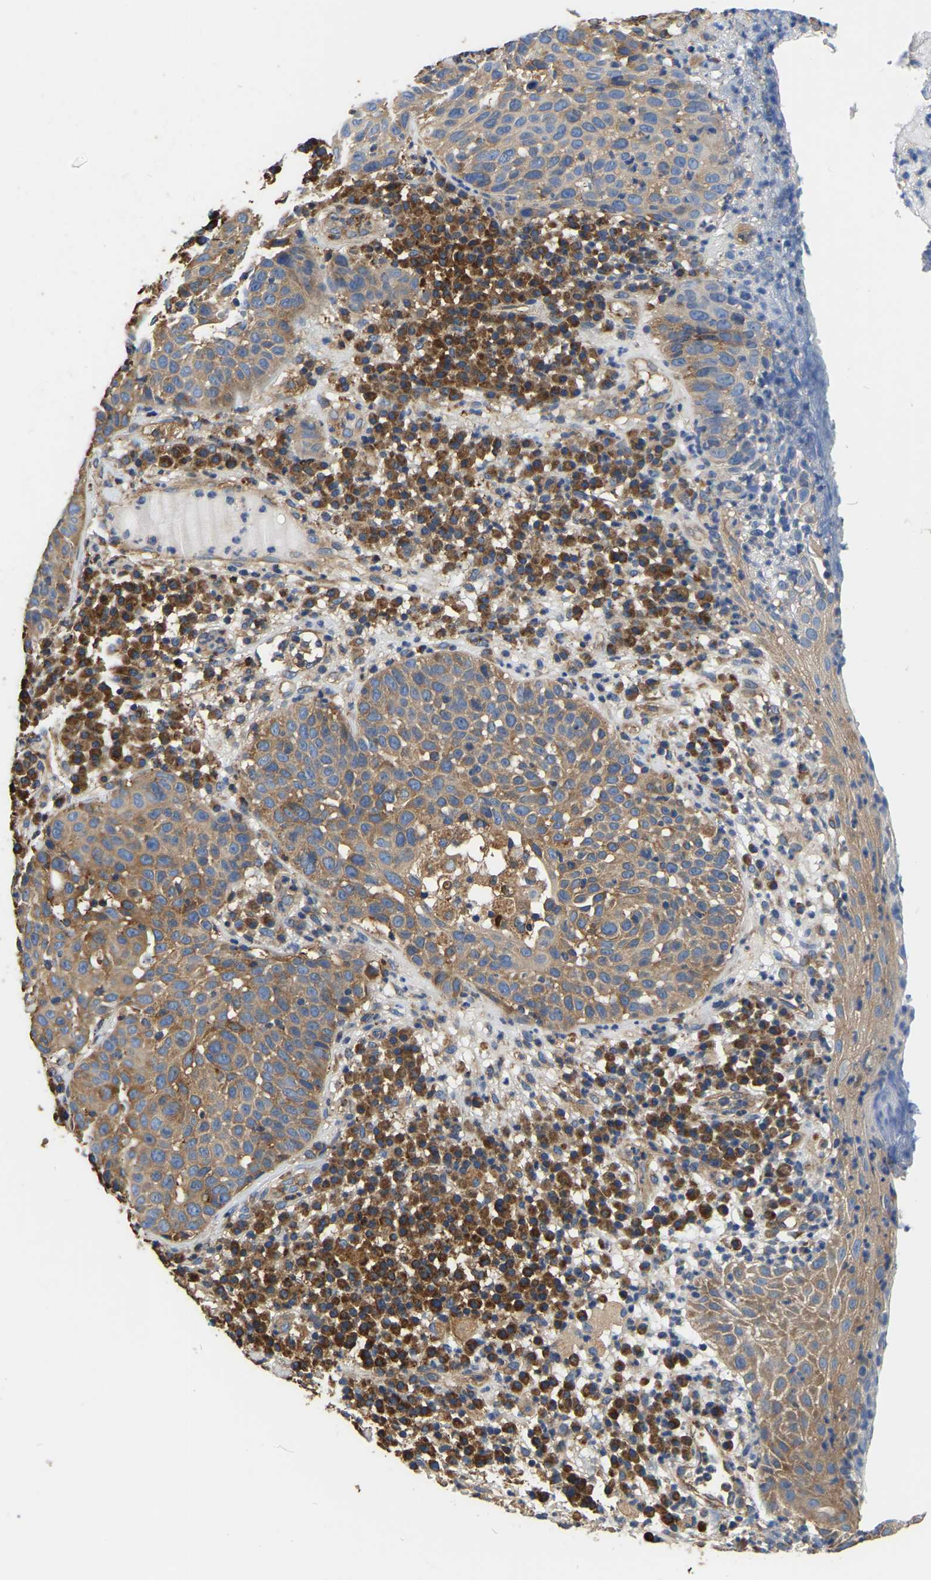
{"staining": {"intensity": "moderate", "quantity": ">75%", "location": "cytoplasmic/membranous"}, "tissue": "skin cancer", "cell_type": "Tumor cells", "image_type": "cancer", "snomed": [{"axis": "morphology", "description": "Squamous cell carcinoma in situ, NOS"}, {"axis": "morphology", "description": "Squamous cell carcinoma, NOS"}, {"axis": "topography", "description": "Skin"}], "caption": "IHC (DAB) staining of skin cancer reveals moderate cytoplasmic/membranous protein staining in approximately >75% of tumor cells.", "gene": "GARS1", "patient": {"sex": "male", "age": 93}}